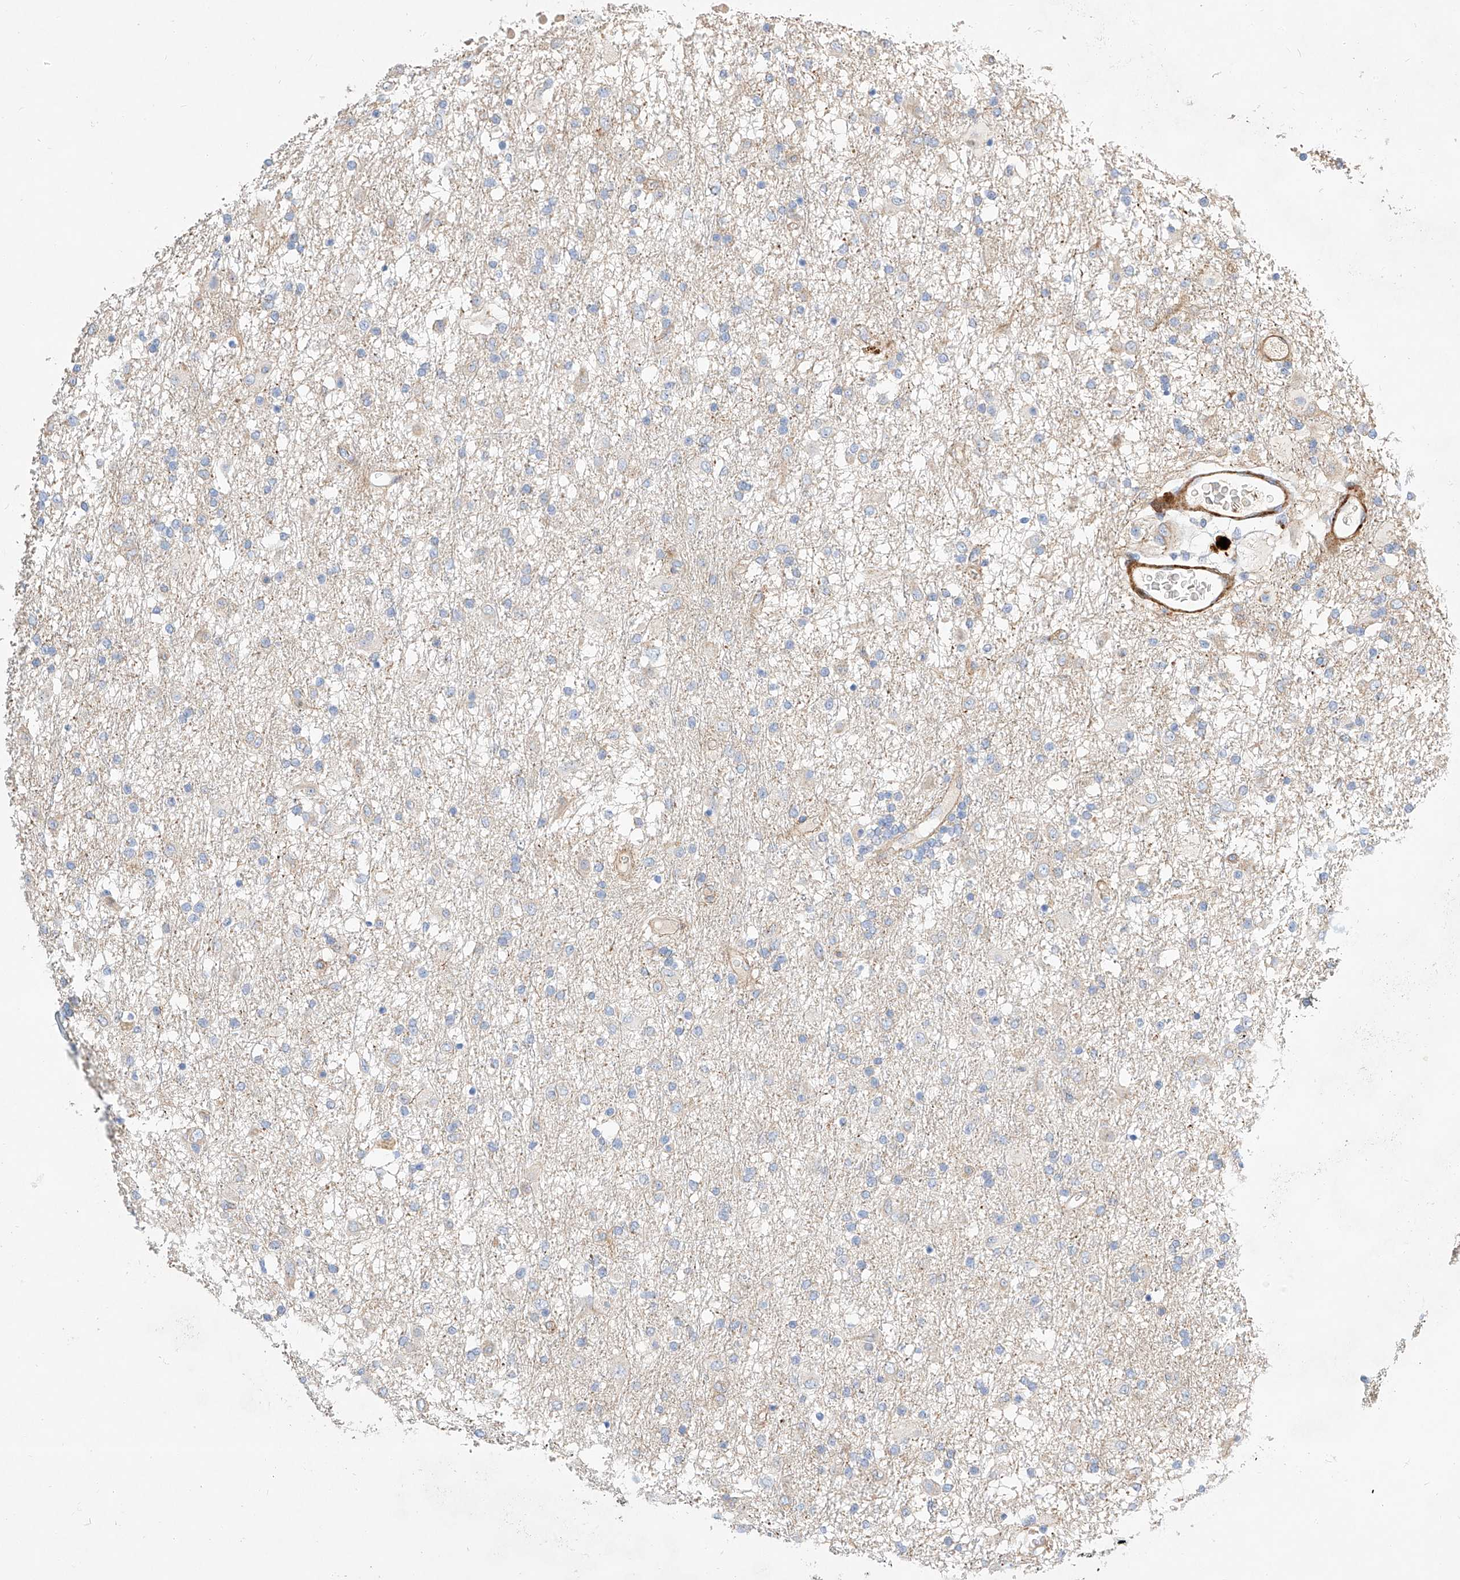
{"staining": {"intensity": "negative", "quantity": "none", "location": "none"}, "tissue": "glioma", "cell_type": "Tumor cells", "image_type": "cancer", "snomed": [{"axis": "morphology", "description": "Glioma, malignant, Low grade"}, {"axis": "topography", "description": "Brain"}], "caption": "An immunohistochemistry (IHC) micrograph of low-grade glioma (malignant) is shown. There is no staining in tumor cells of low-grade glioma (malignant). Brightfield microscopy of IHC stained with DAB (3,3'-diaminobenzidine) (brown) and hematoxylin (blue), captured at high magnification.", "gene": "KCNH5", "patient": {"sex": "male", "age": 65}}